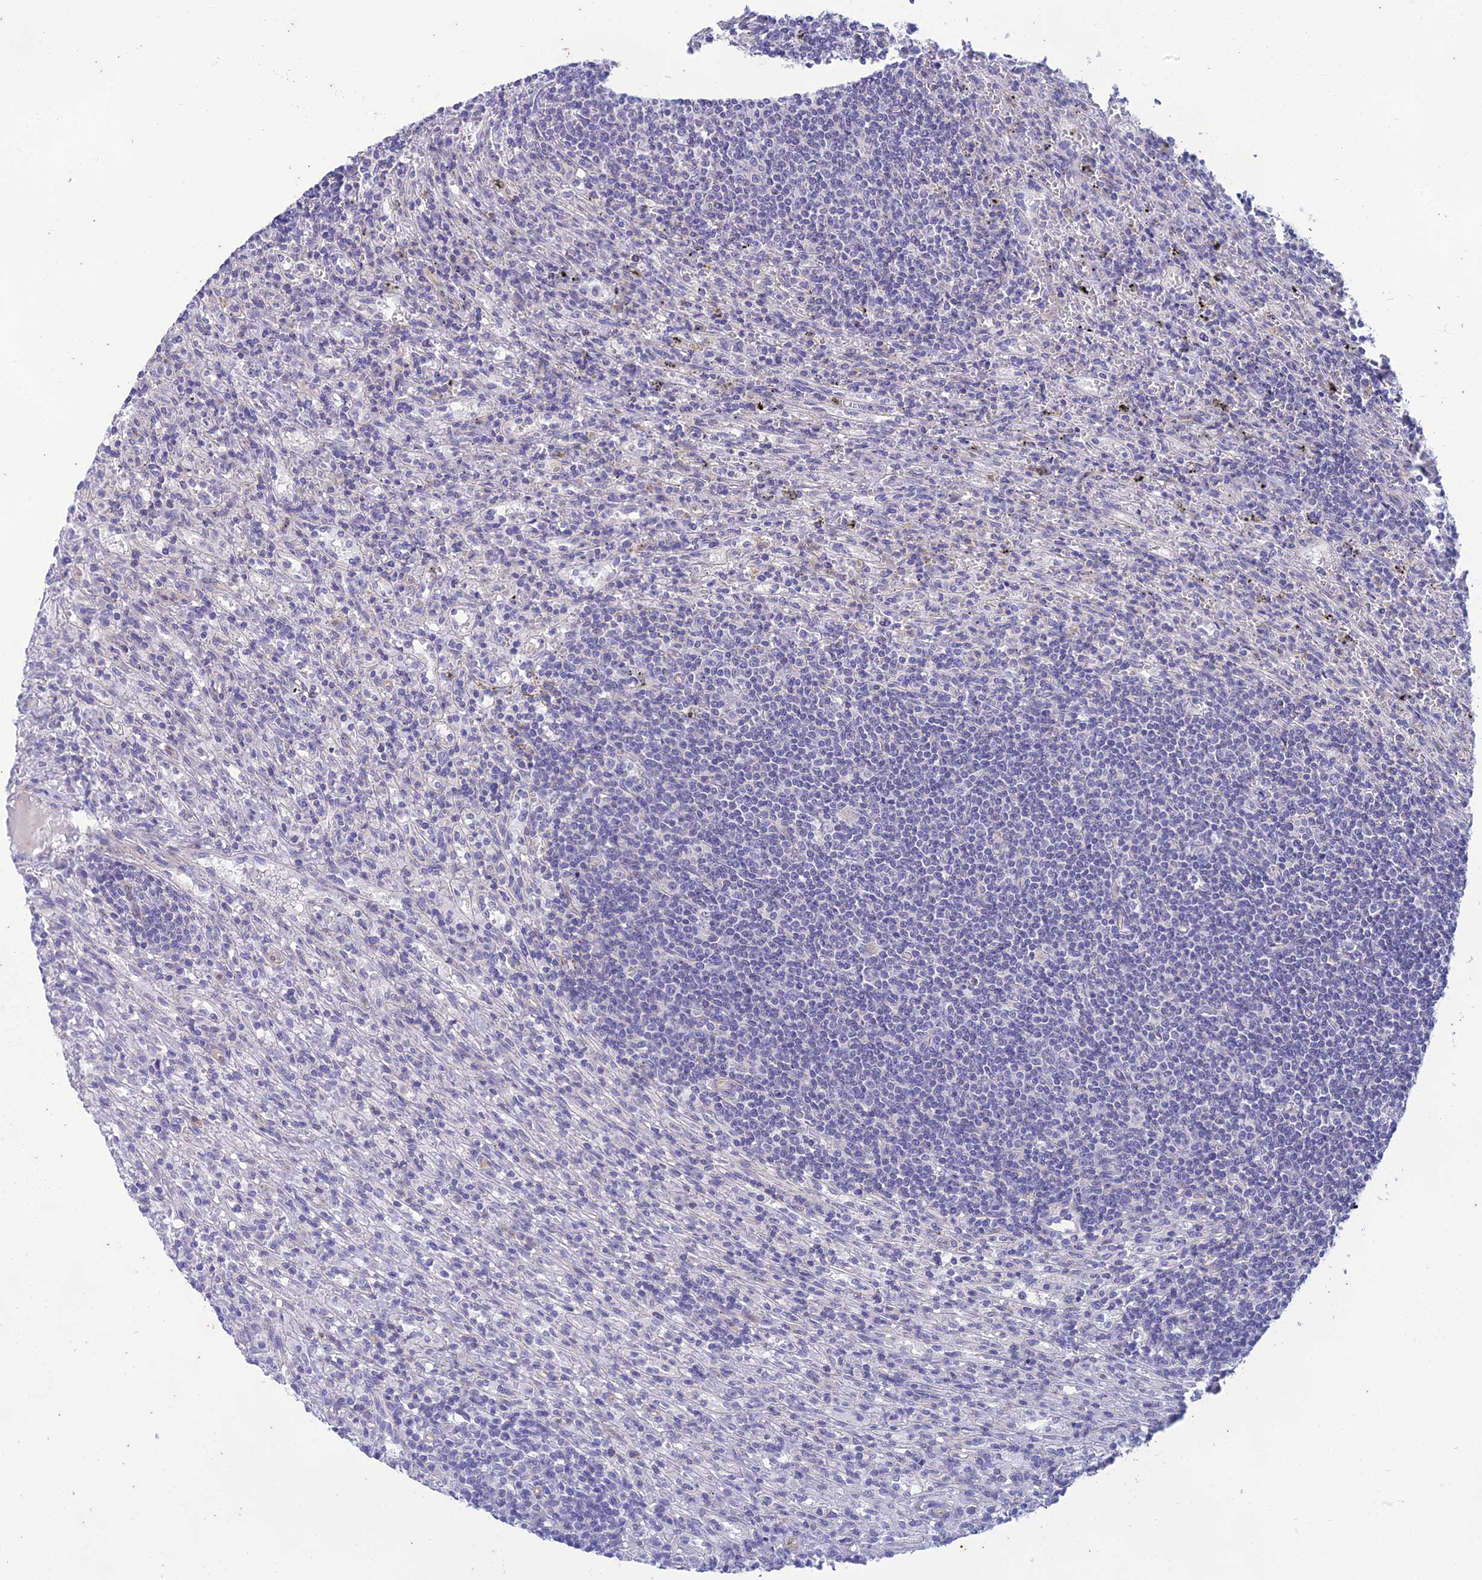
{"staining": {"intensity": "negative", "quantity": "none", "location": "none"}, "tissue": "lymphoma", "cell_type": "Tumor cells", "image_type": "cancer", "snomed": [{"axis": "morphology", "description": "Malignant lymphoma, non-Hodgkin's type, Low grade"}, {"axis": "topography", "description": "Spleen"}], "caption": "IHC of malignant lymphoma, non-Hodgkin's type (low-grade) shows no staining in tumor cells.", "gene": "PTCD2", "patient": {"sex": "male", "age": 76}}